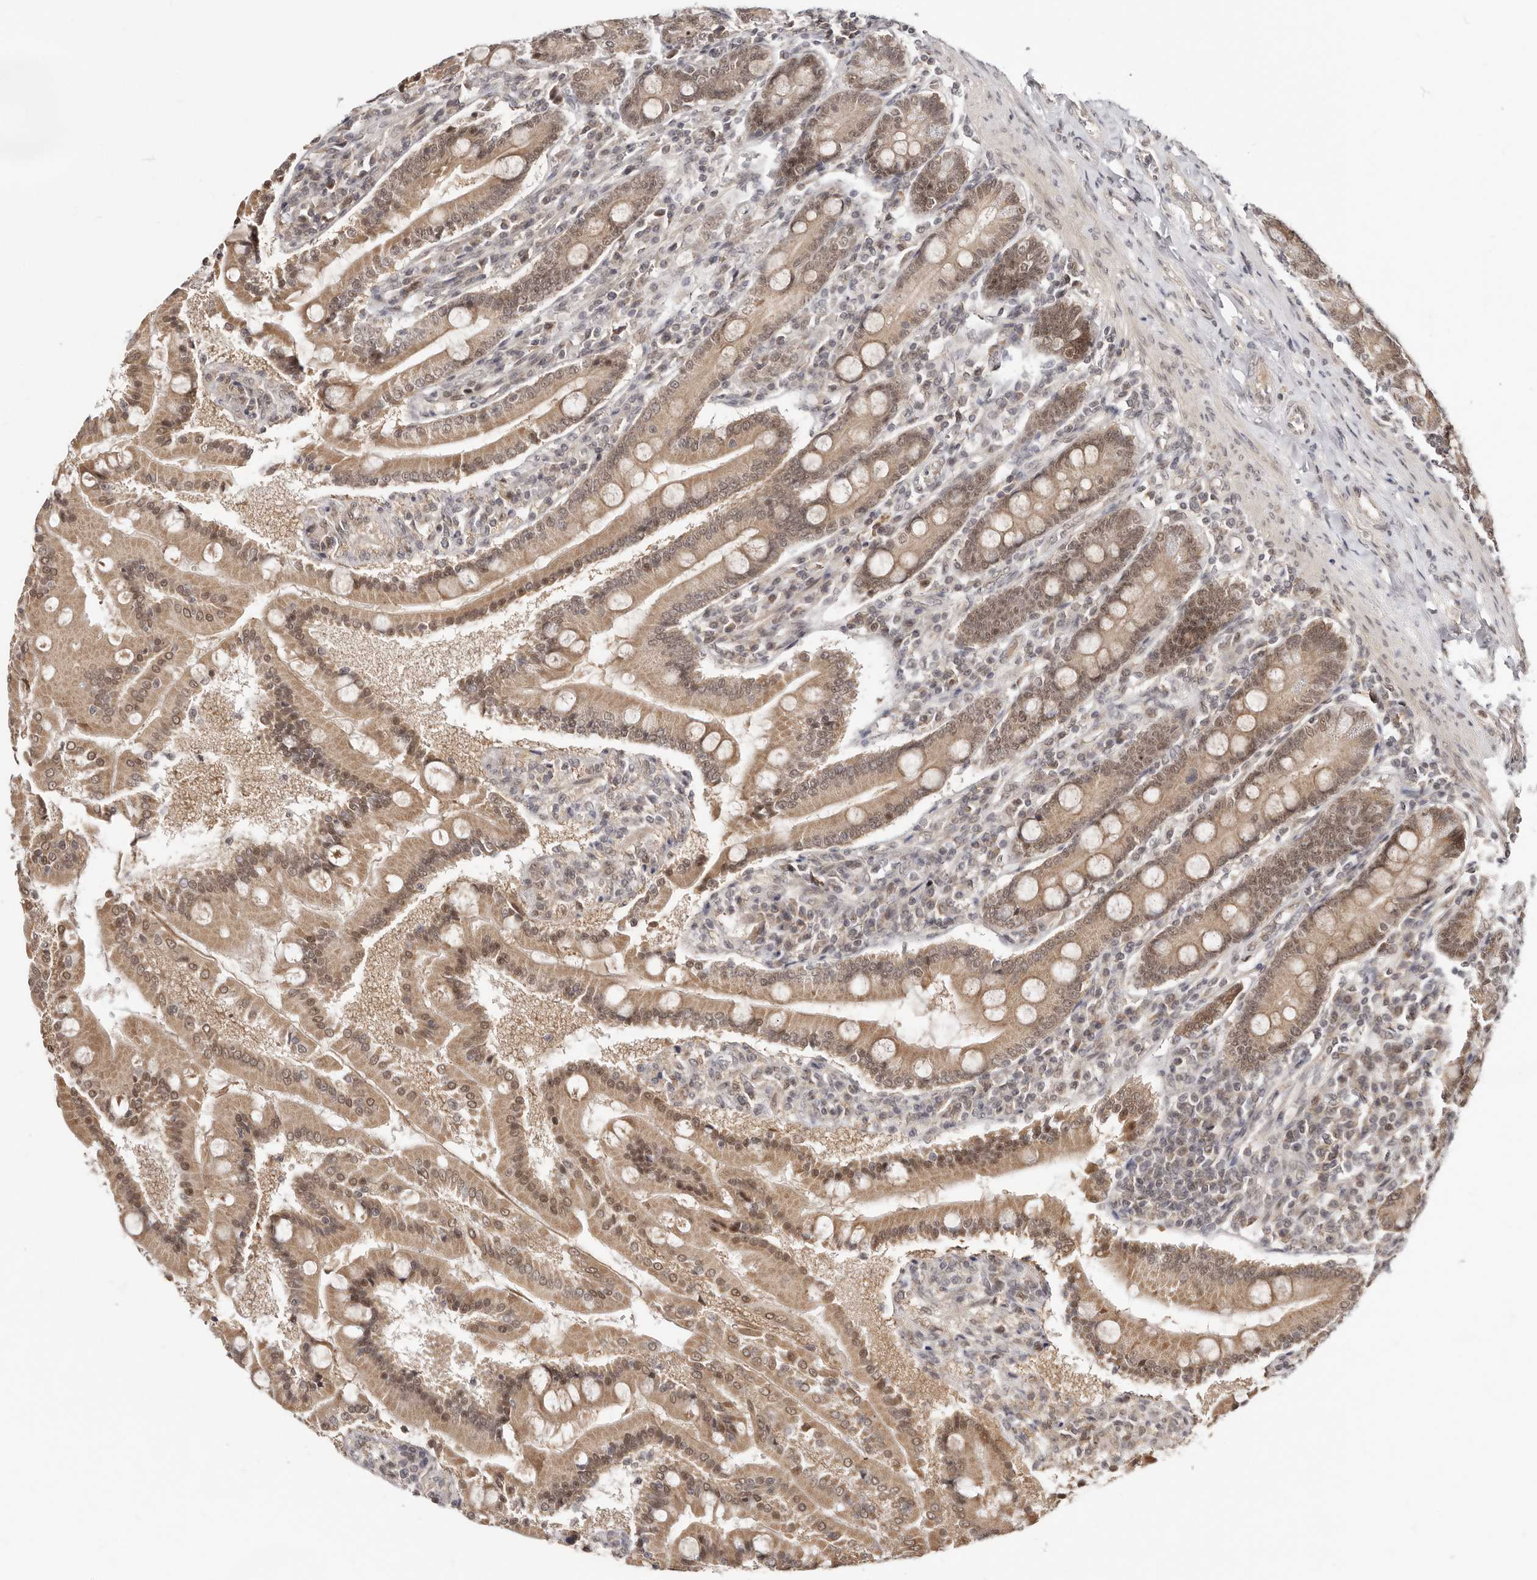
{"staining": {"intensity": "moderate", "quantity": ">75%", "location": "cytoplasmic/membranous,nuclear"}, "tissue": "duodenum", "cell_type": "Glandular cells", "image_type": "normal", "snomed": [{"axis": "morphology", "description": "Normal tissue, NOS"}, {"axis": "topography", "description": "Duodenum"}], "caption": "Protein analysis of unremarkable duodenum shows moderate cytoplasmic/membranous,nuclear staining in about >75% of glandular cells. (IHC, brightfield microscopy, high magnification).", "gene": "MED8", "patient": {"sex": "male", "age": 50}}